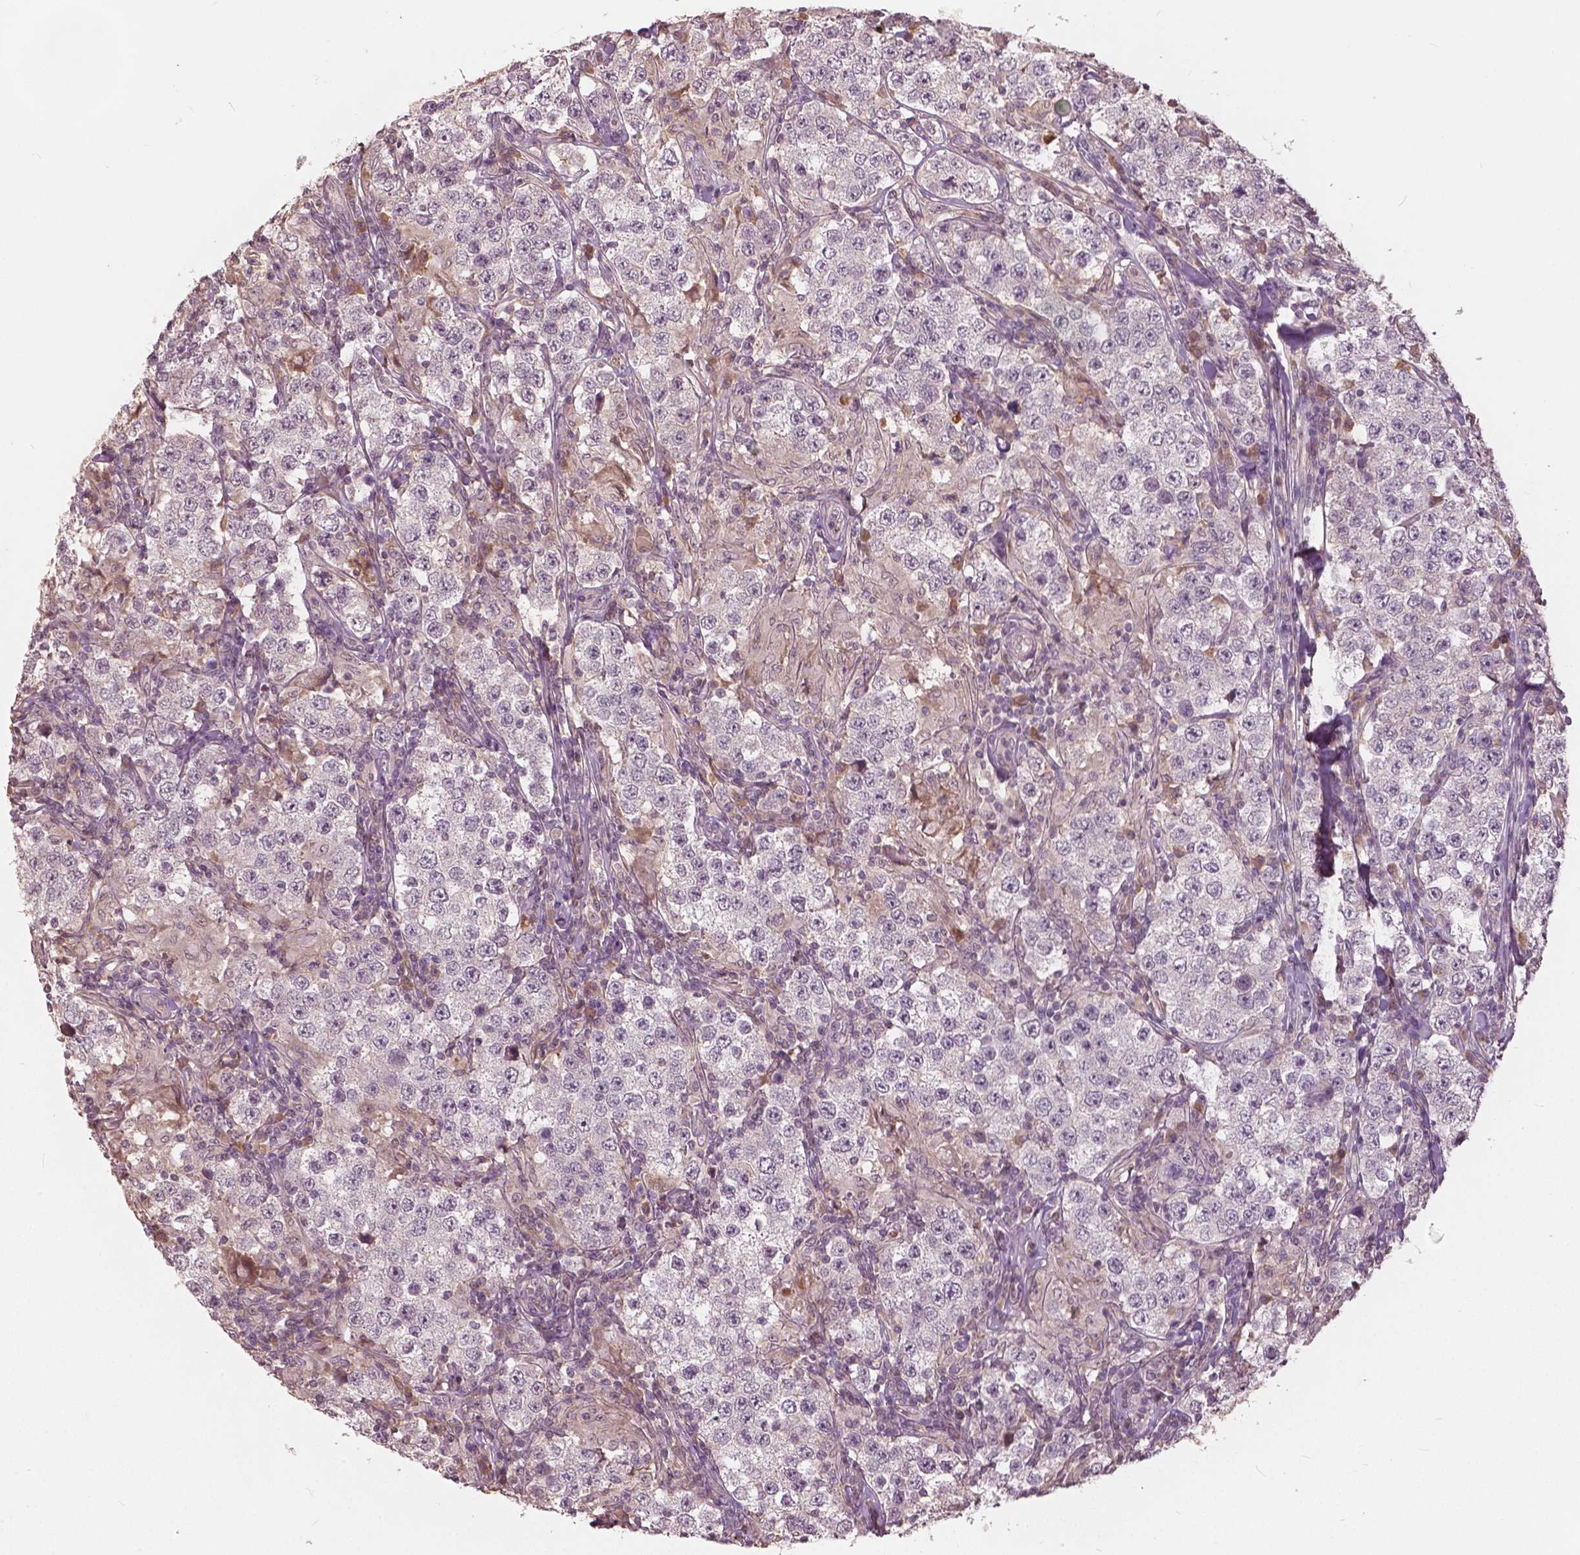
{"staining": {"intensity": "negative", "quantity": "none", "location": "none"}, "tissue": "testis cancer", "cell_type": "Tumor cells", "image_type": "cancer", "snomed": [{"axis": "morphology", "description": "Seminoma, NOS"}, {"axis": "morphology", "description": "Carcinoma, Embryonal, NOS"}, {"axis": "topography", "description": "Testis"}], "caption": "This is an immunohistochemistry (IHC) image of human embryonal carcinoma (testis). There is no positivity in tumor cells.", "gene": "ANGPTL4", "patient": {"sex": "male", "age": 41}}